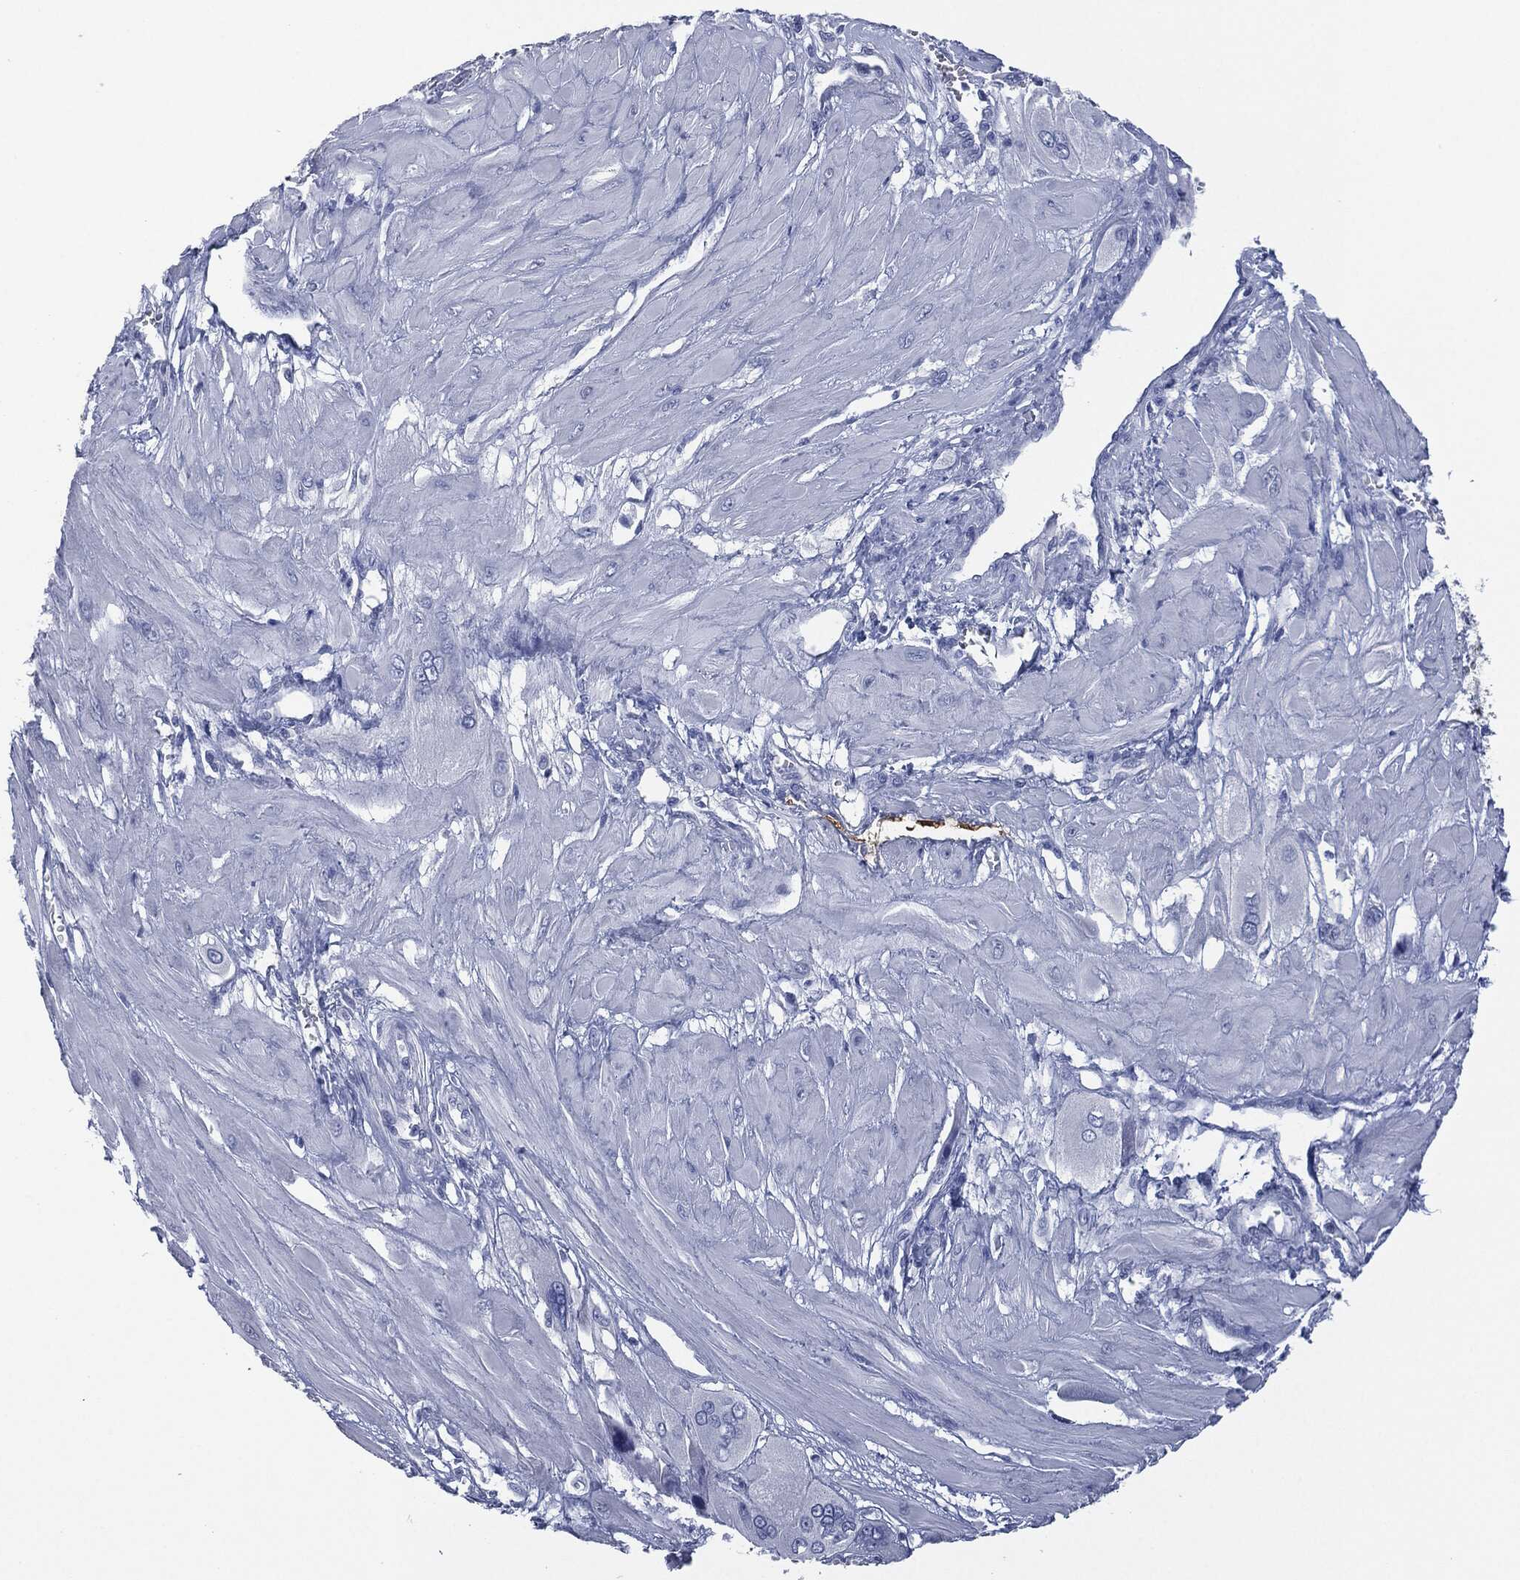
{"staining": {"intensity": "negative", "quantity": "none", "location": "none"}, "tissue": "cervical cancer", "cell_type": "Tumor cells", "image_type": "cancer", "snomed": [{"axis": "morphology", "description": "Squamous cell carcinoma, NOS"}, {"axis": "topography", "description": "Cervix"}], "caption": "DAB (3,3'-diaminobenzidine) immunohistochemical staining of cervical cancer shows no significant expression in tumor cells. (DAB immunohistochemistry, high magnification).", "gene": "MUC16", "patient": {"sex": "female", "age": 34}}